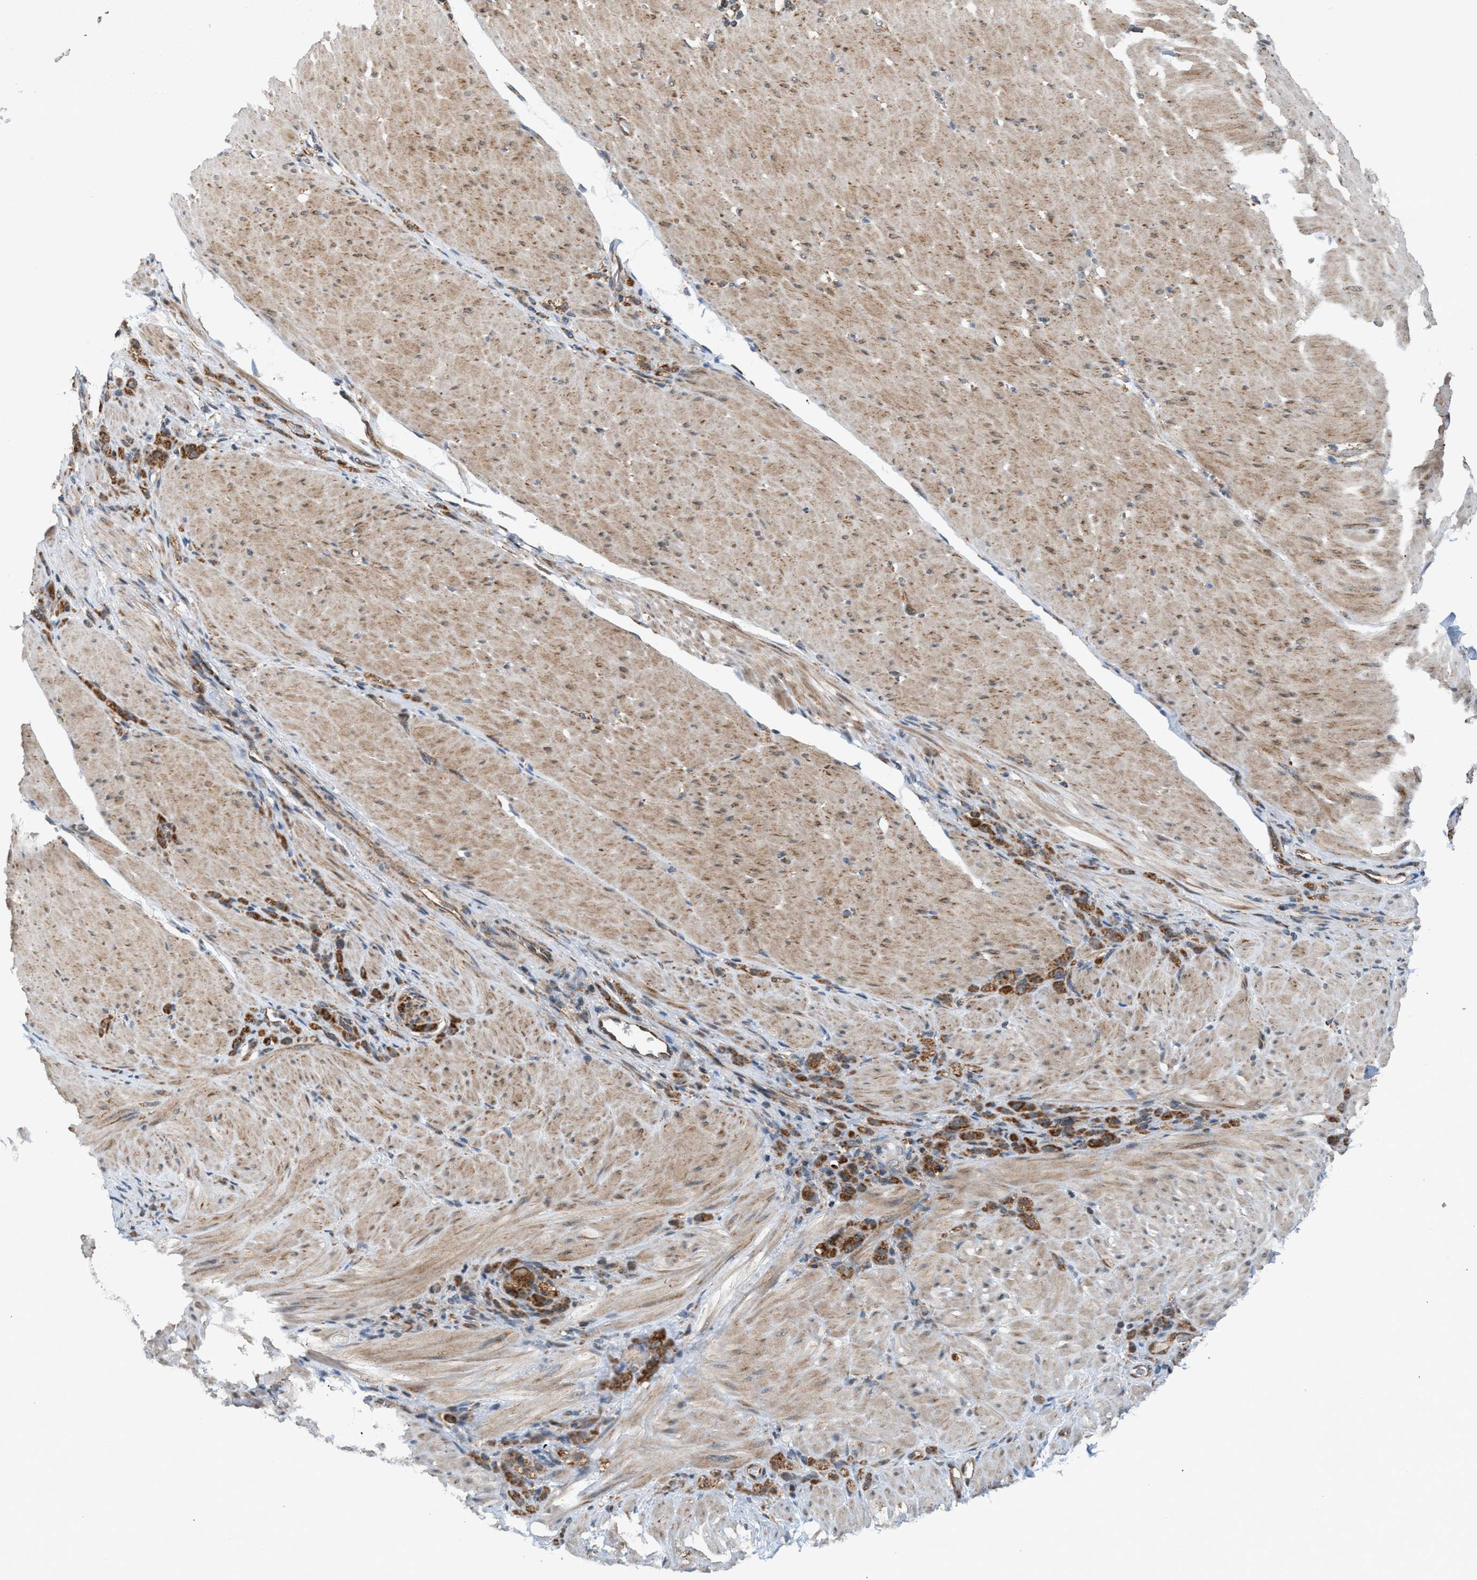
{"staining": {"intensity": "strong", "quantity": ">75%", "location": "cytoplasmic/membranous"}, "tissue": "stomach cancer", "cell_type": "Tumor cells", "image_type": "cancer", "snomed": [{"axis": "morphology", "description": "Normal tissue, NOS"}, {"axis": "morphology", "description": "Adenocarcinoma, NOS"}, {"axis": "topography", "description": "Stomach"}], "caption": "Immunohistochemical staining of human stomach adenocarcinoma reveals strong cytoplasmic/membranous protein staining in about >75% of tumor cells. The staining is performed using DAB brown chromogen to label protein expression. The nuclei are counter-stained blue using hematoxylin.", "gene": "SGSM2", "patient": {"sex": "male", "age": 82}}